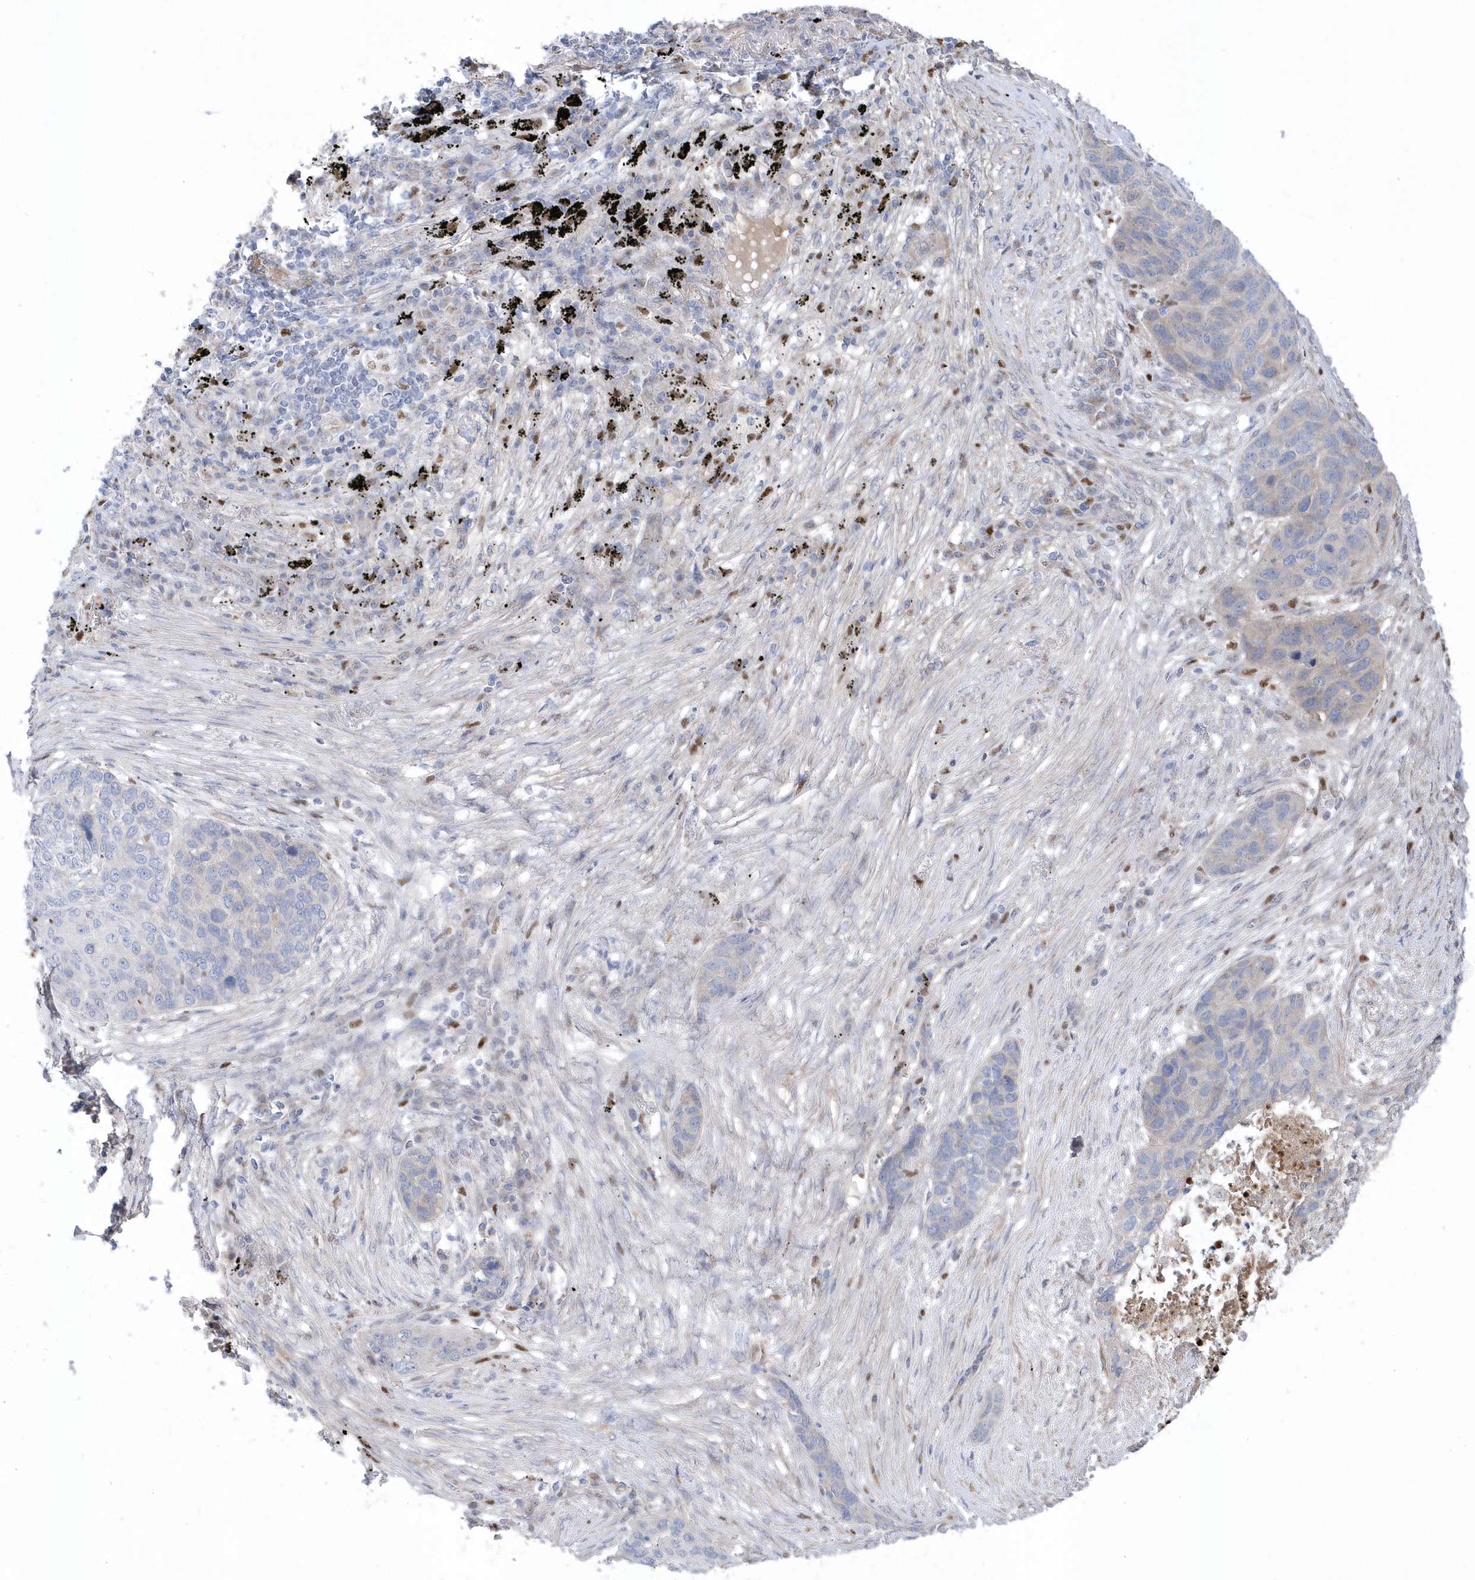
{"staining": {"intensity": "negative", "quantity": "none", "location": "none"}, "tissue": "lung cancer", "cell_type": "Tumor cells", "image_type": "cancer", "snomed": [{"axis": "morphology", "description": "Squamous cell carcinoma, NOS"}, {"axis": "topography", "description": "Lung"}], "caption": "Tumor cells are negative for brown protein staining in lung cancer (squamous cell carcinoma). (DAB (3,3'-diaminobenzidine) immunohistochemistry, high magnification).", "gene": "GTPBP6", "patient": {"sex": "female", "age": 63}}